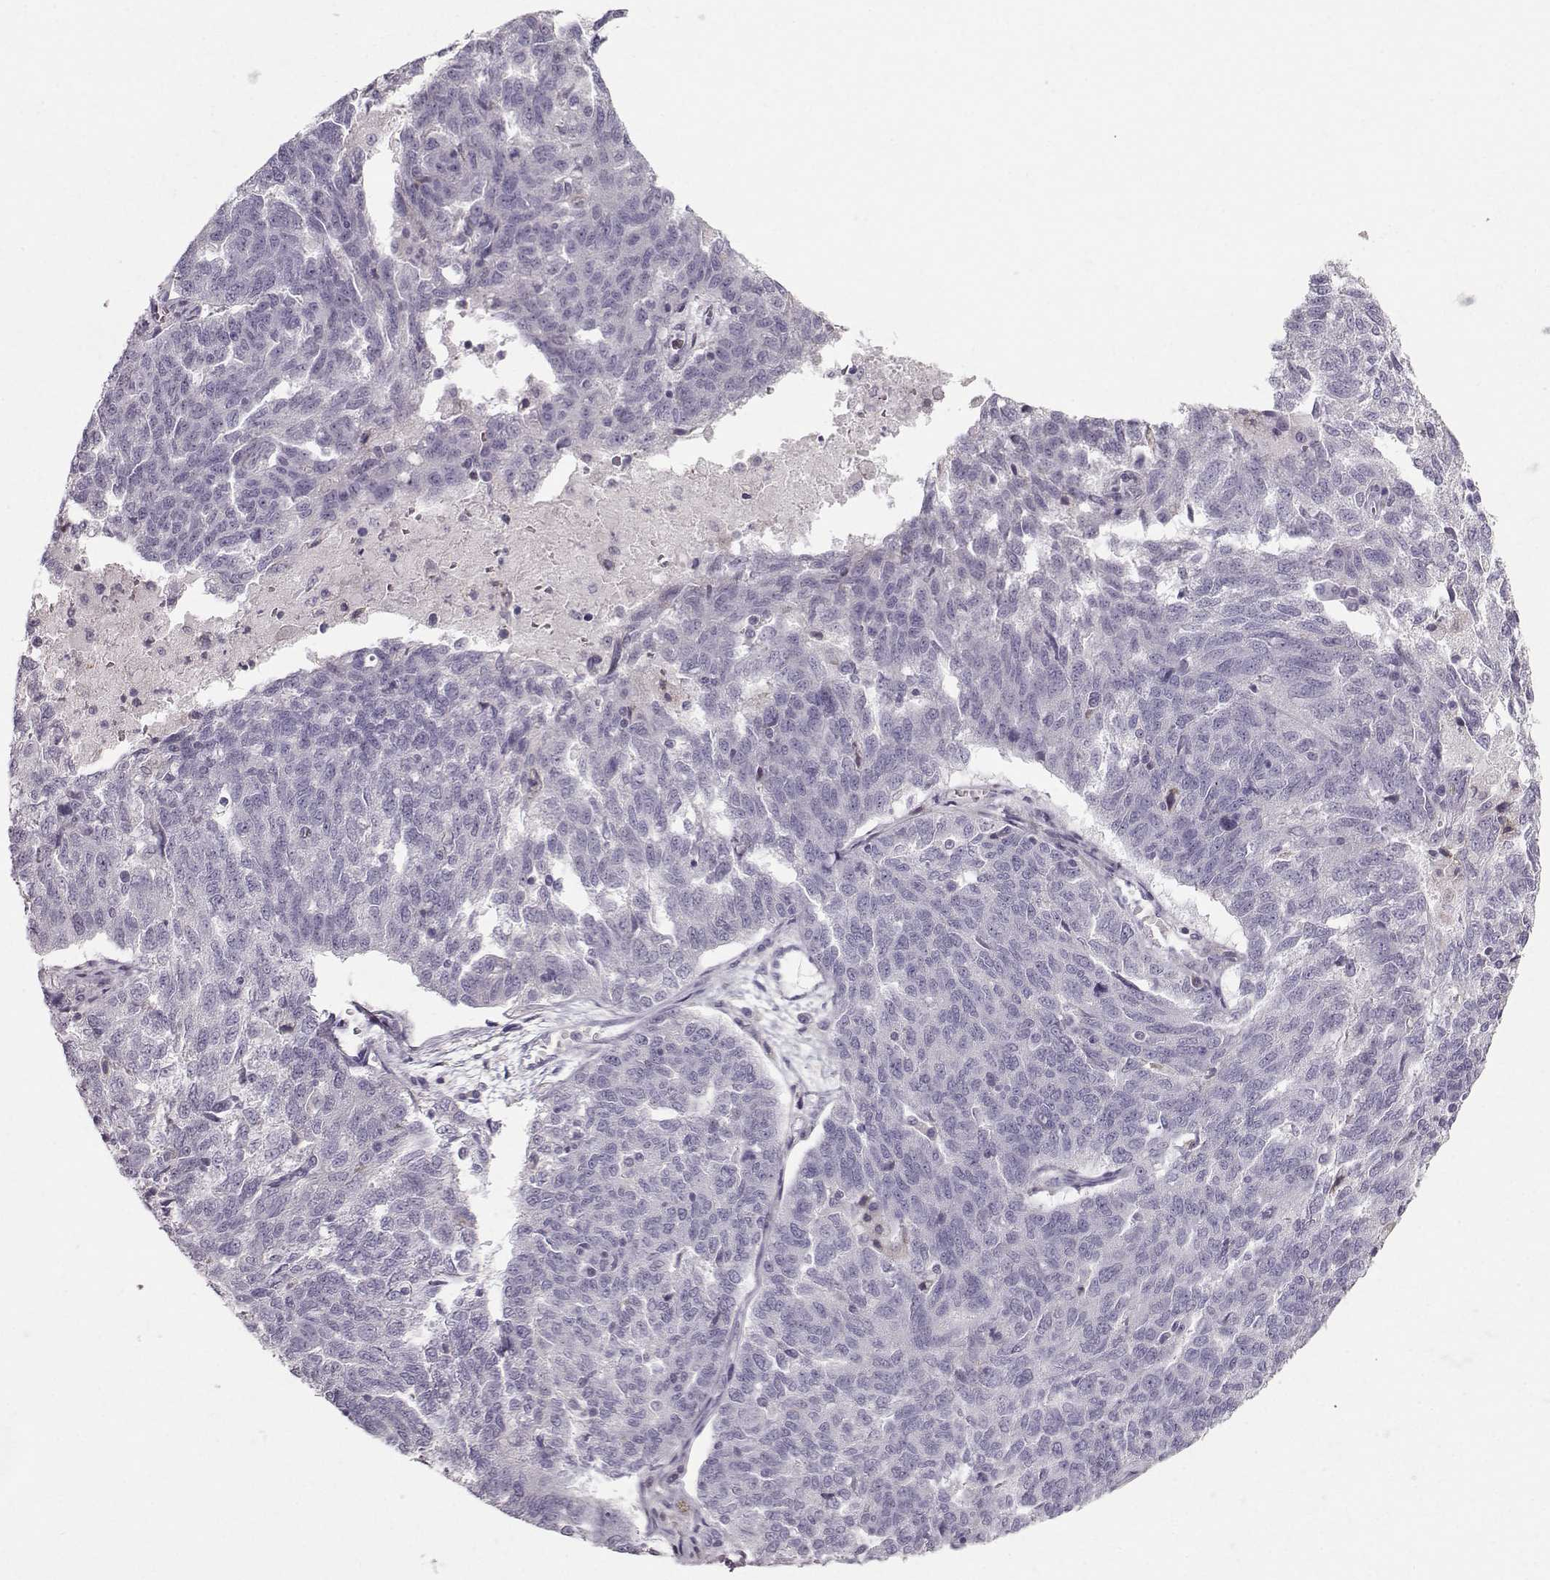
{"staining": {"intensity": "negative", "quantity": "none", "location": "none"}, "tissue": "ovarian cancer", "cell_type": "Tumor cells", "image_type": "cancer", "snomed": [{"axis": "morphology", "description": "Cystadenocarcinoma, serous, NOS"}, {"axis": "topography", "description": "Ovary"}], "caption": "High power microscopy histopathology image of an IHC photomicrograph of ovarian cancer, revealing no significant expression in tumor cells. (Brightfield microscopy of DAB immunohistochemistry at high magnification).", "gene": "CASR", "patient": {"sex": "female", "age": 71}}